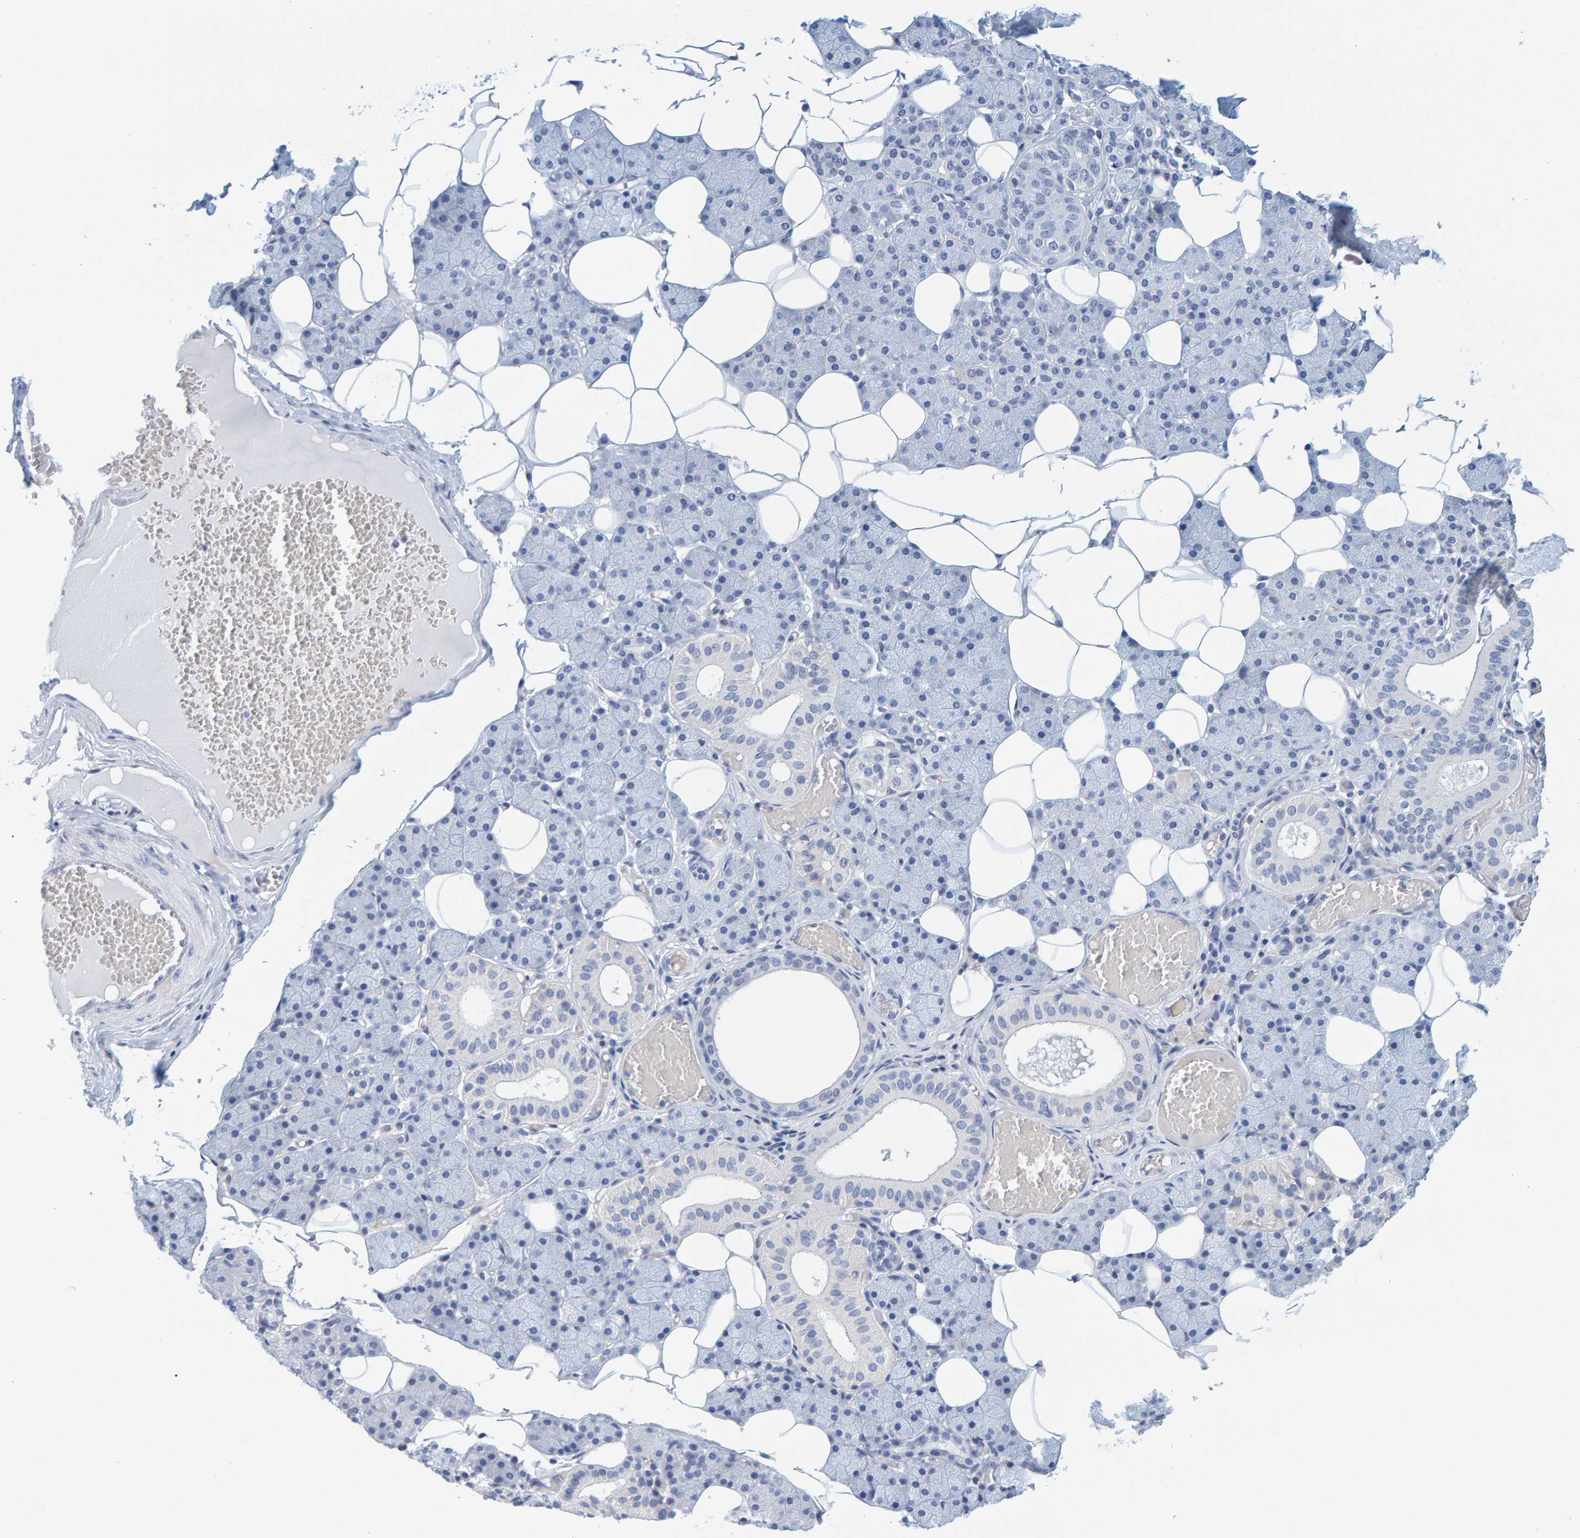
{"staining": {"intensity": "negative", "quantity": "none", "location": "none"}, "tissue": "salivary gland", "cell_type": "Glandular cells", "image_type": "normal", "snomed": [{"axis": "morphology", "description": "Normal tissue, NOS"}, {"axis": "topography", "description": "Salivary gland"}], "caption": "A high-resolution image shows immunohistochemistry staining of normal salivary gland, which displays no significant staining in glandular cells. (Stains: DAB IHC with hematoxylin counter stain, Microscopy: brightfield microscopy at high magnification).", "gene": "MOG", "patient": {"sex": "female", "age": 33}}